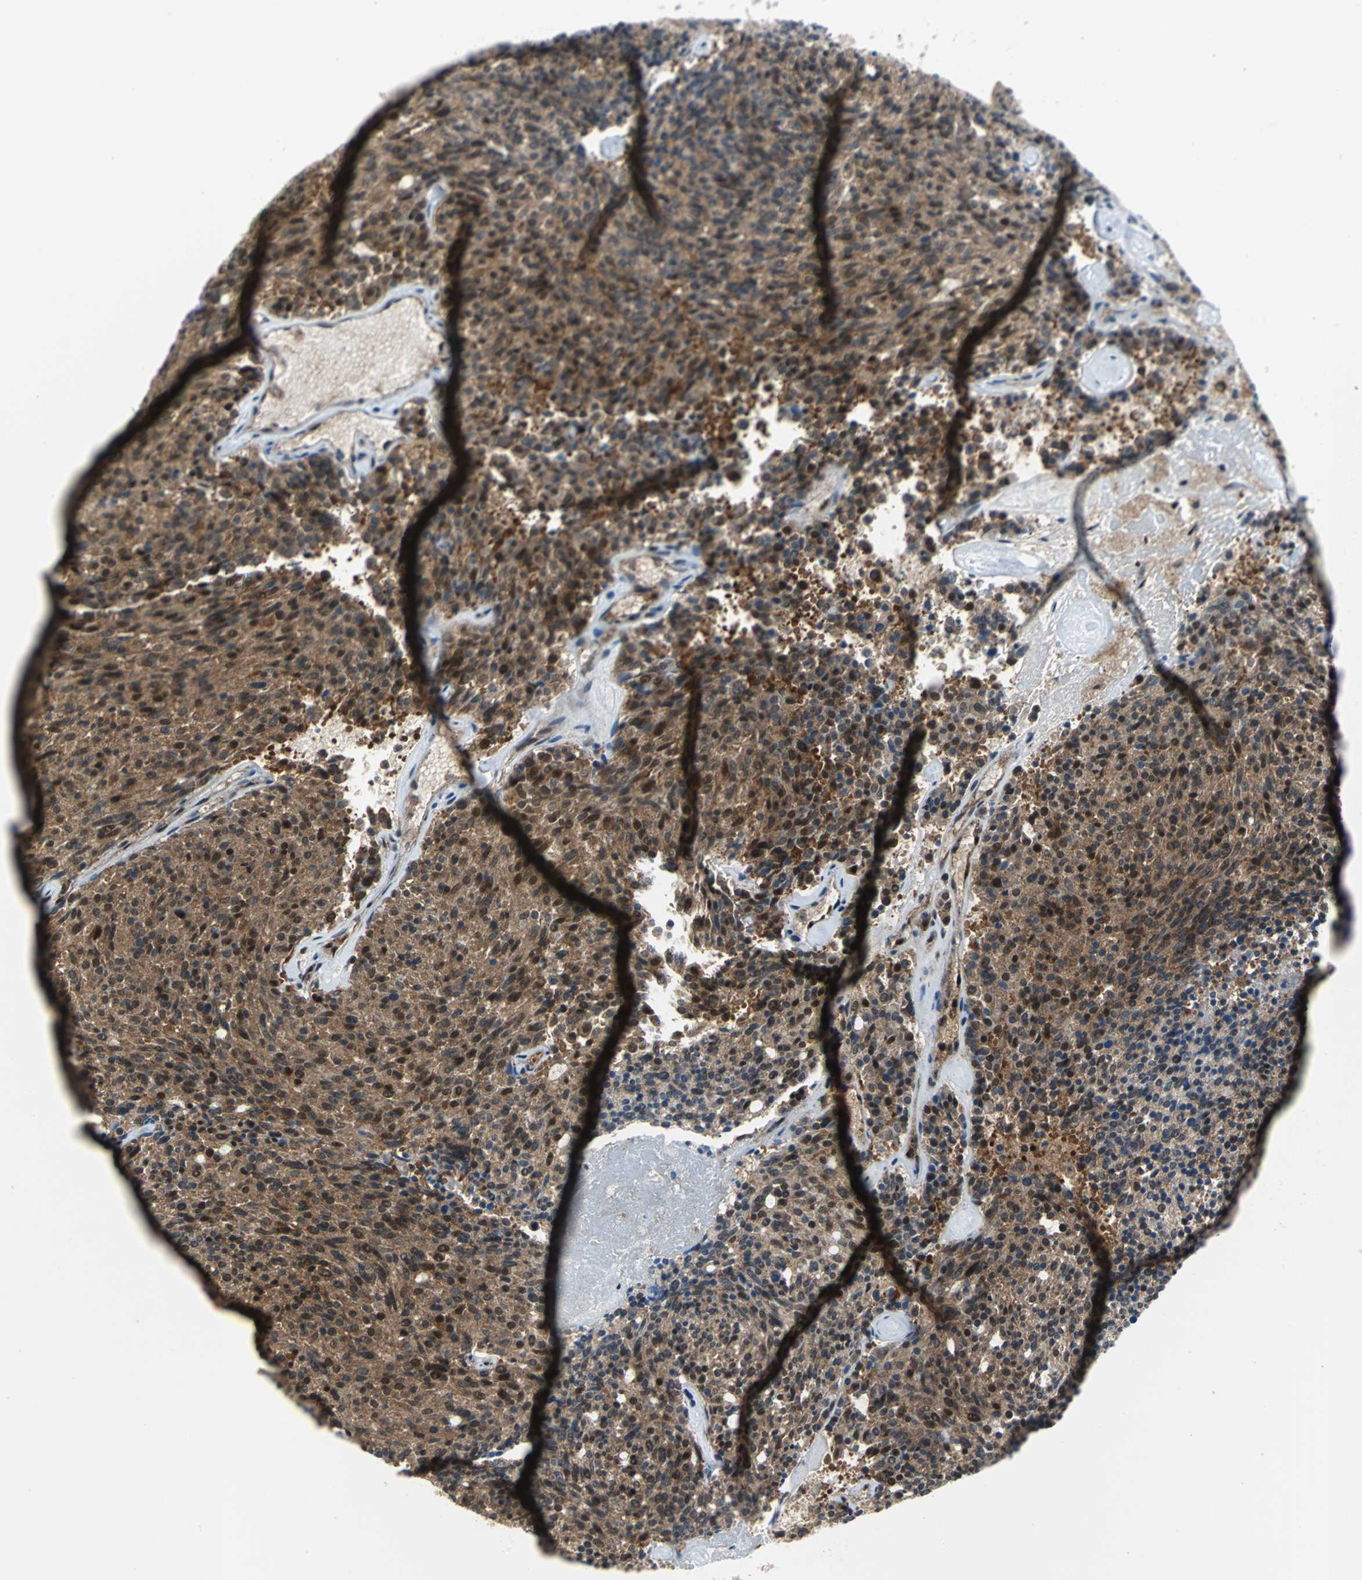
{"staining": {"intensity": "moderate", "quantity": "25%-75%", "location": "cytoplasmic/membranous,nuclear"}, "tissue": "carcinoid", "cell_type": "Tumor cells", "image_type": "cancer", "snomed": [{"axis": "morphology", "description": "Carcinoid, malignant, NOS"}, {"axis": "topography", "description": "Pancreas"}], "caption": "Carcinoid stained with DAB IHC exhibits medium levels of moderate cytoplasmic/membranous and nuclear staining in about 25%-75% of tumor cells.", "gene": "PSMA4", "patient": {"sex": "female", "age": 54}}